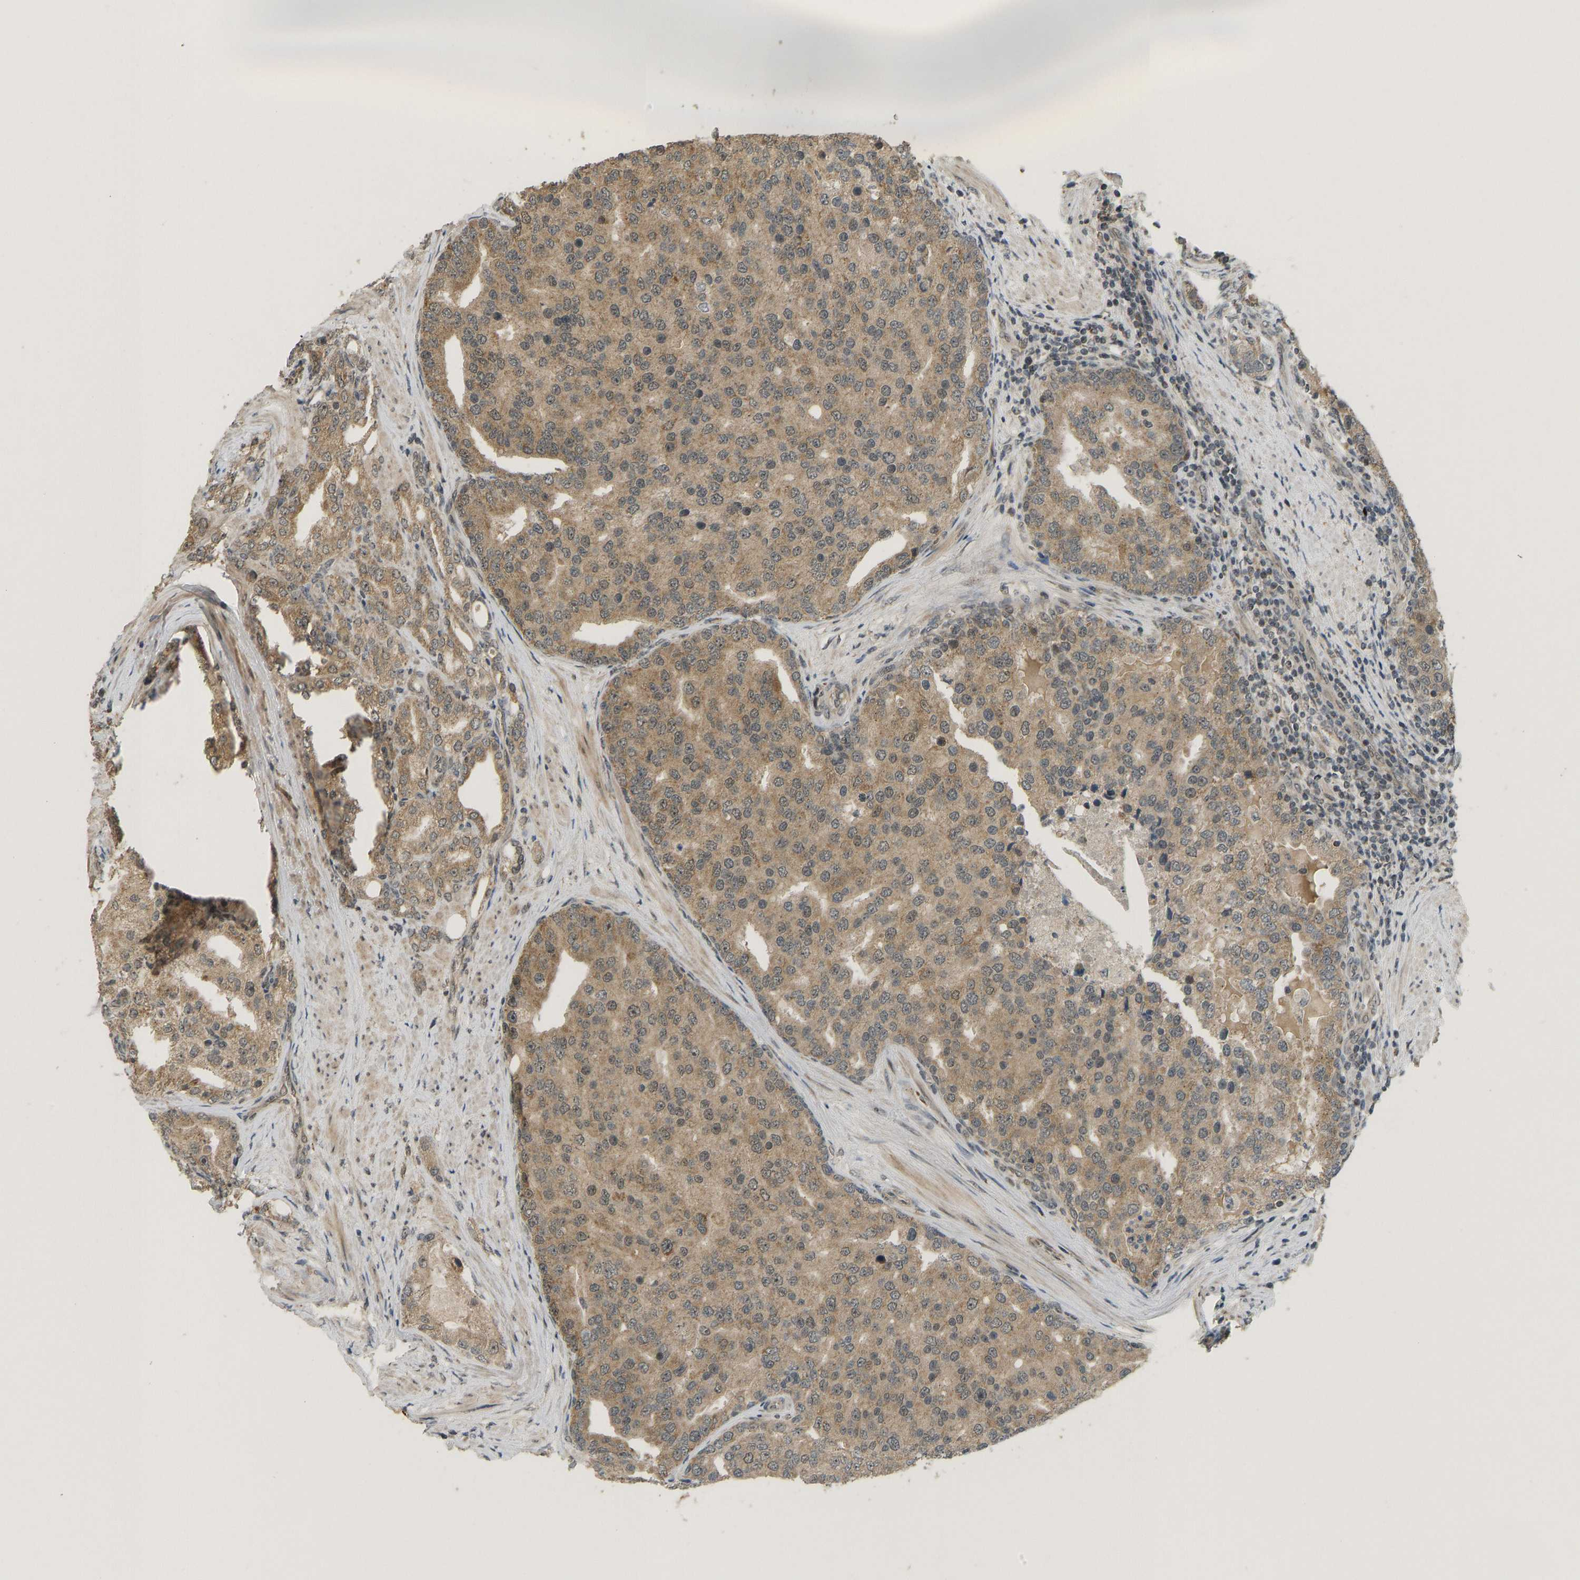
{"staining": {"intensity": "moderate", "quantity": ">75%", "location": "cytoplasmic/membranous"}, "tissue": "prostate cancer", "cell_type": "Tumor cells", "image_type": "cancer", "snomed": [{"axis": "morphology", "description": "Adenocarcinoma, High grade"}, {"axis": "topography", "description": "Prostate"}], "caption": "This histopathology image shows immunohistochemistry (IHC) staining of human high-grade adenocarcinoma (prostate), with medium moderate cytoplasmic/membranous staining in approximately >75% of tumor cells.", "gene": "ACADS", "patient": {"sex": "male", "age": 50}}